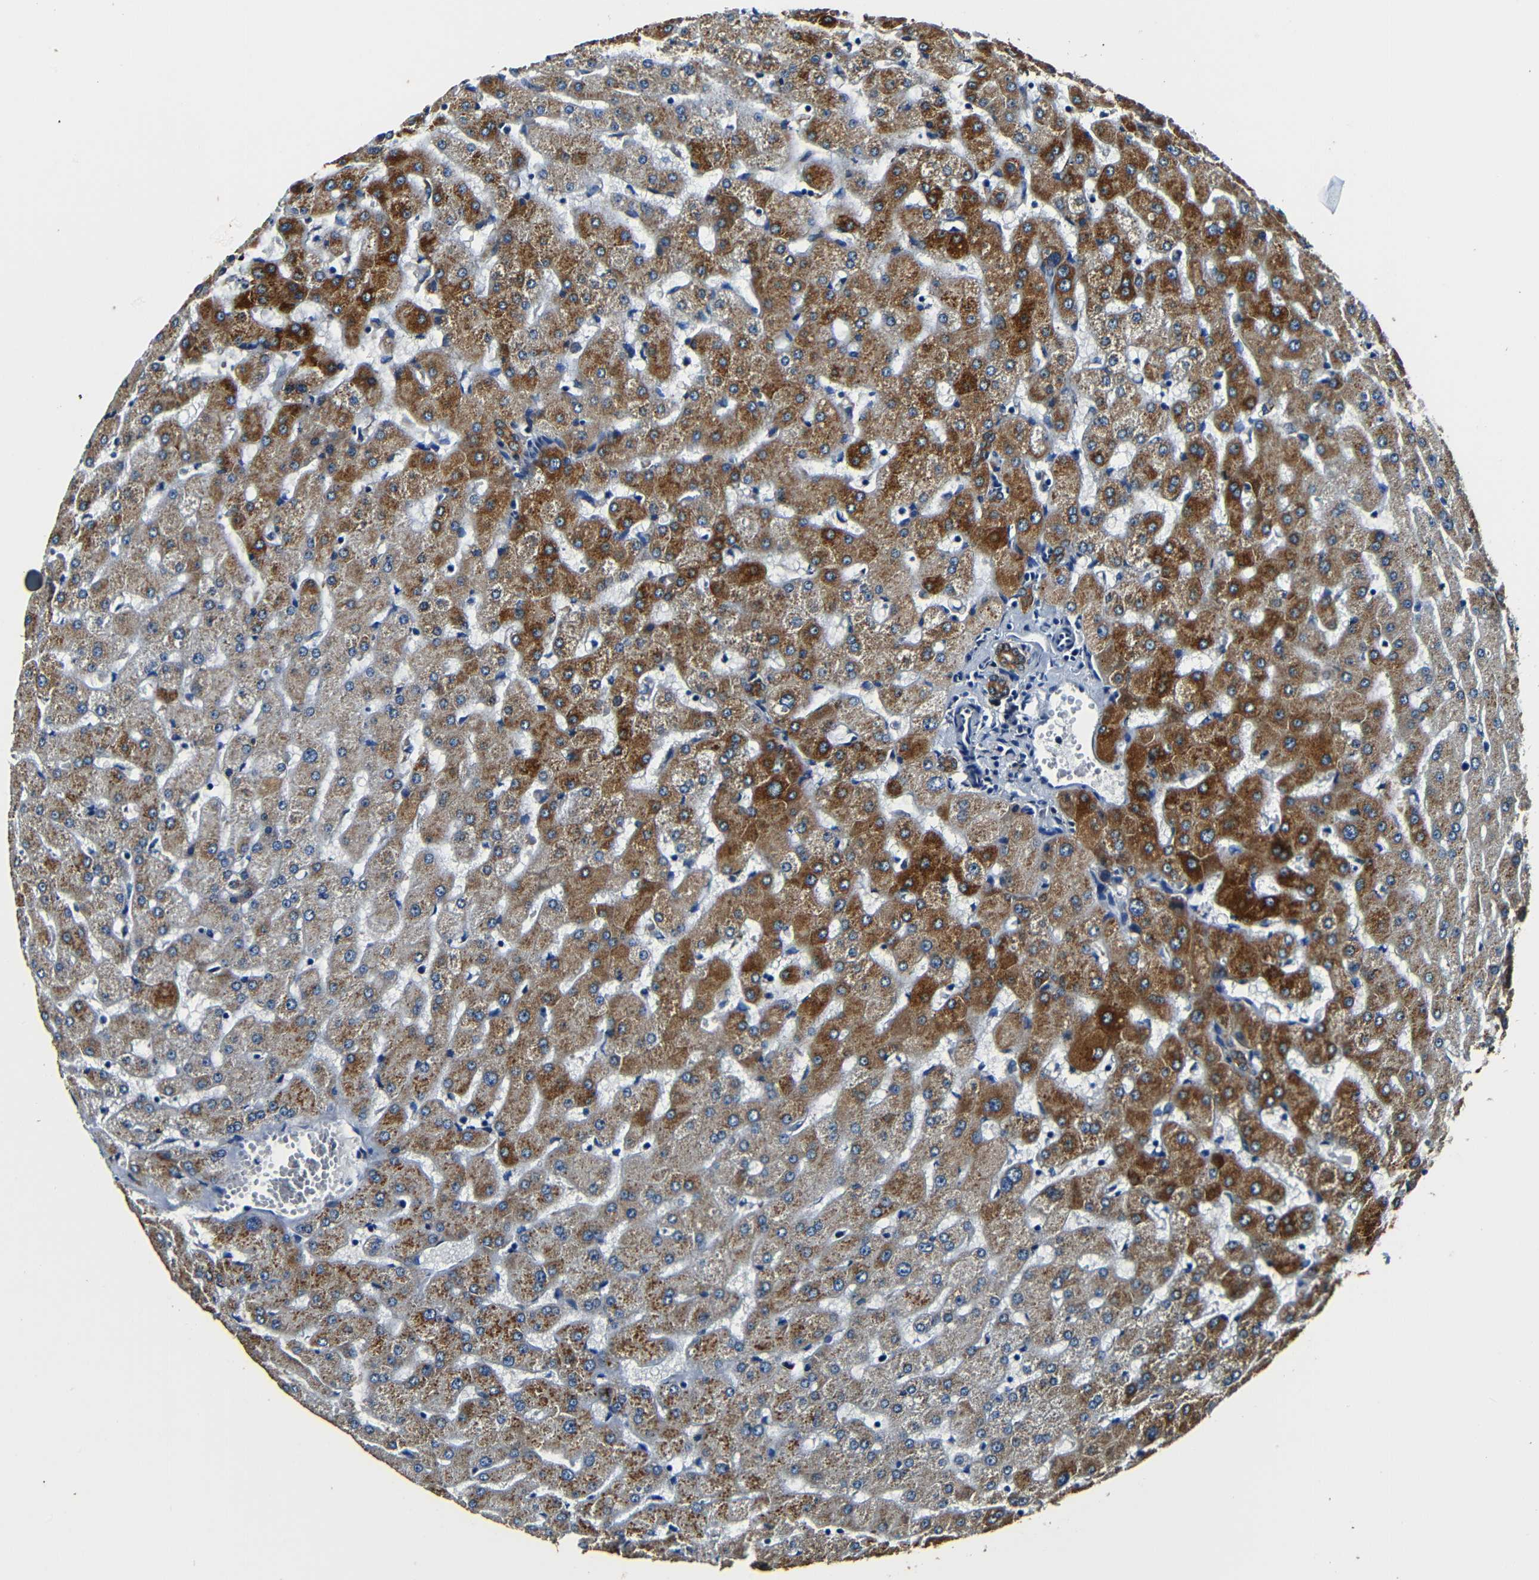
{"staining": {"intensity": "moderate", "quantity": ">75%", "location": "cytoplasmic/membranous"}, "tissue": "liver", "cell_type": "Cholangiocytes", "image_type": "normal", "snomed": [{"axis": "morphology", "description": "Normal tissue, NOS"}, {"axis": "topography", "description": "Liver"}], "caption": "Benign liver was stained to show a protein in brown. There is medium levels of moderate cytoplasmic/membranous staining in approximately >75% of cholangiocytes. Immunohistochemistry (ihc) stains the protein of interest in brown and the nuclei are stained blue.", "gene": "RRBP1", "patient": {"sex": "female", "age": 63}}